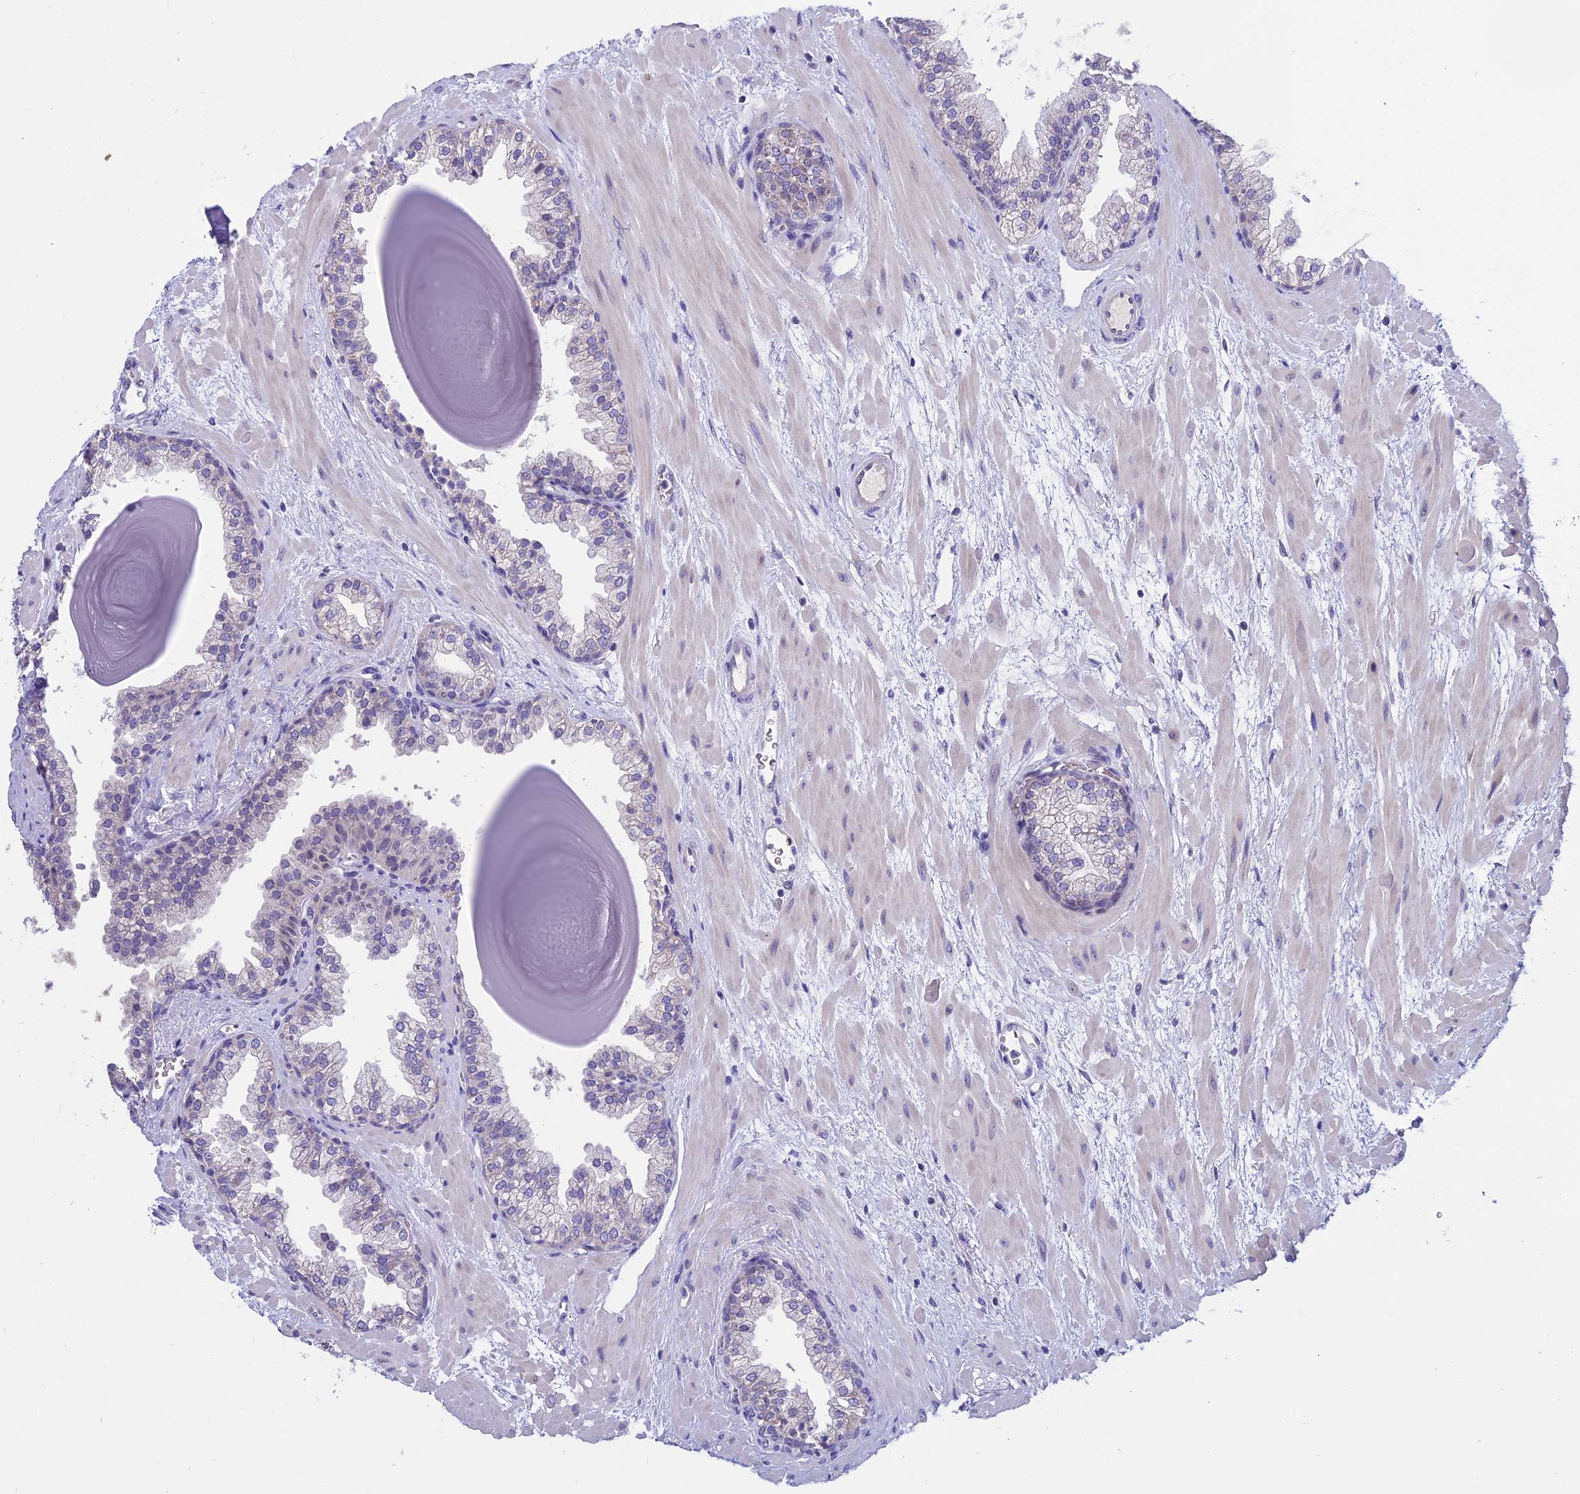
{"staining": {"intensity": "negative", "quantity": "none", "location": "none"}, "tissue": "prostate", "cell_type": "Glandular cells", "image_type": "normal", "snomed": [{"axis": "morphology", "description": "Normal tissue, NOS"}, {"axis": "topography", "description": "Prostate"}], "caption": "The immunohistochemistry (IHC) histopathology image has no significant expression in glandular cells of prostate.", "gene": "KNOP1", "patient": {"sex": "male", "age": 48}}